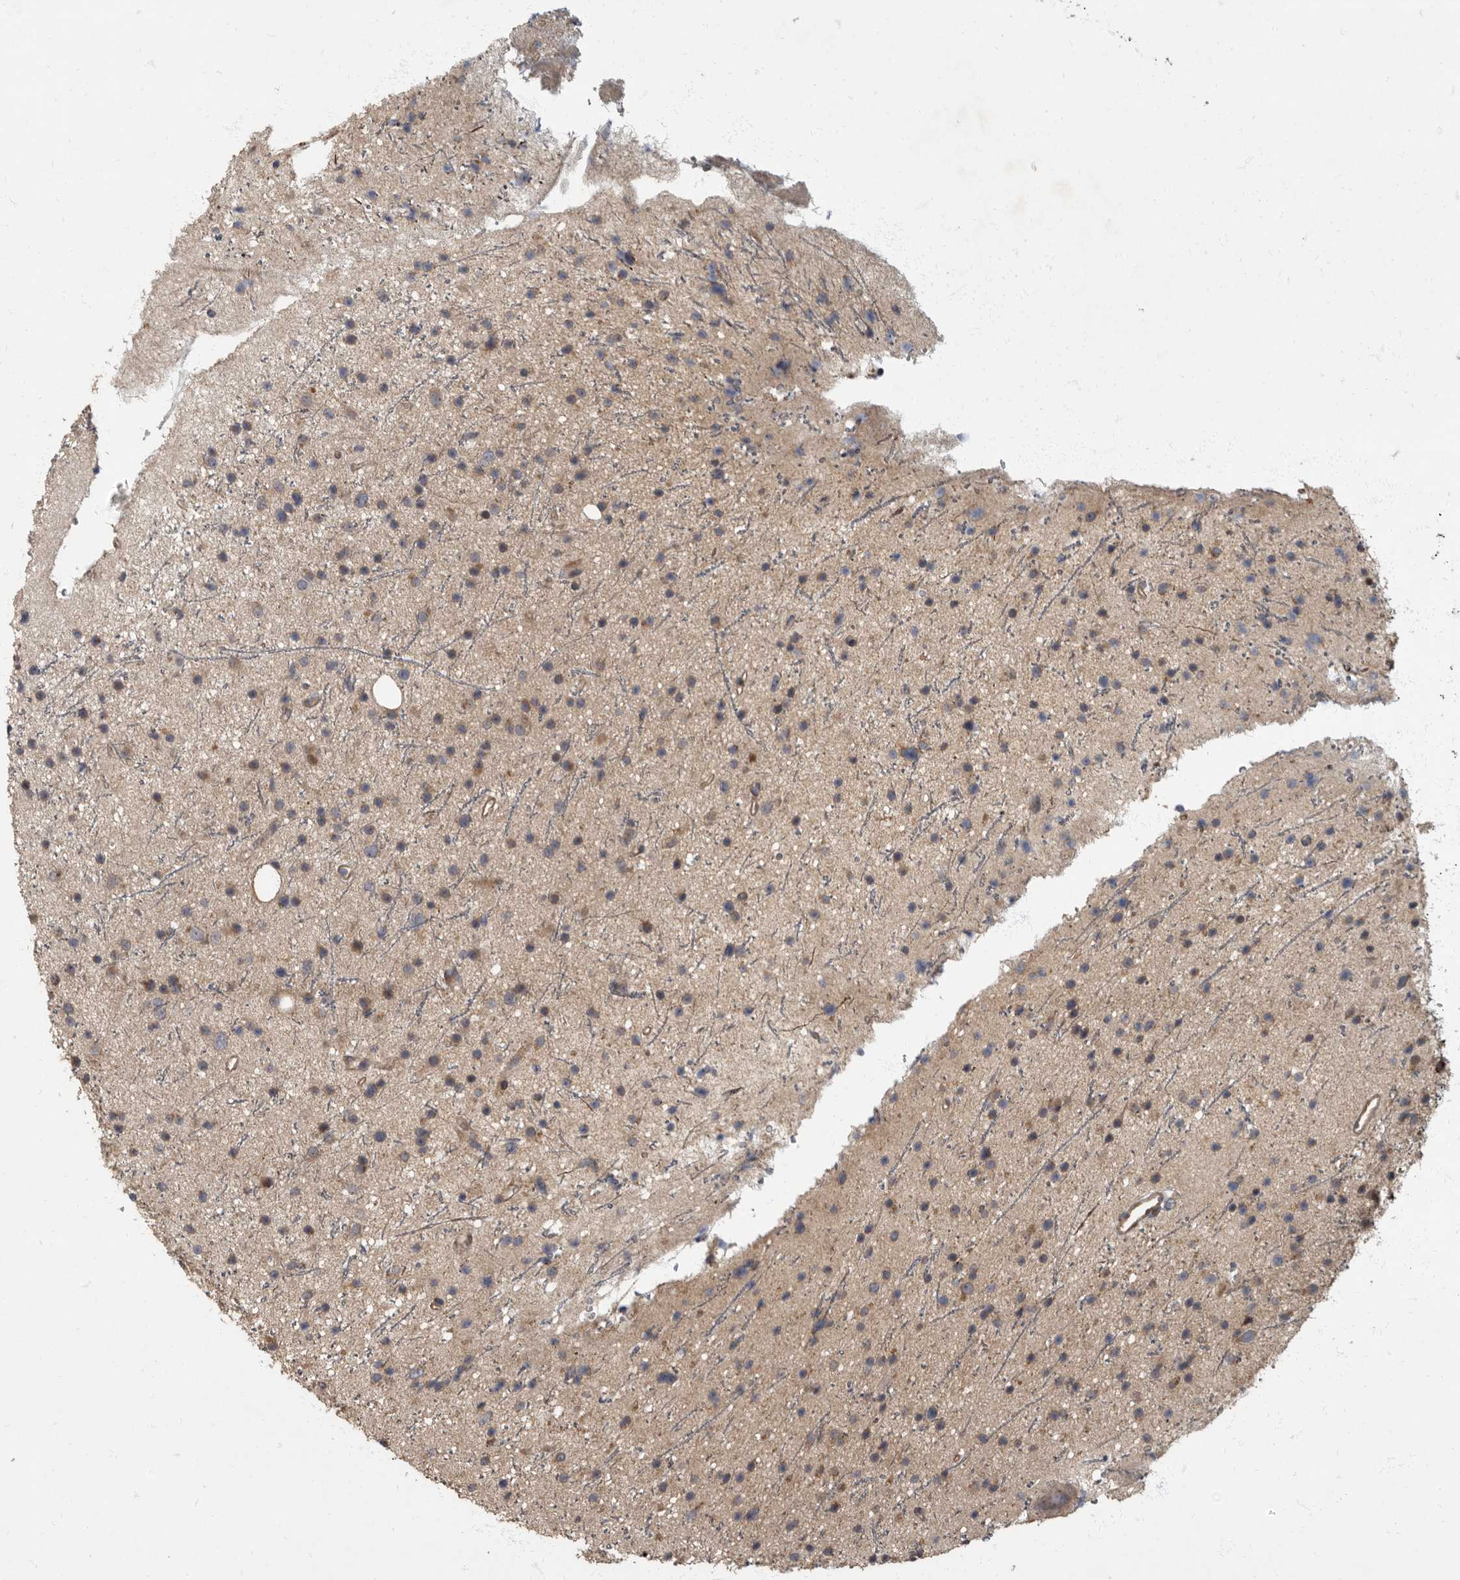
{"staining": {"intensity": "weak", "quantity": ">75%", "location": "cytoplasmic/membranous"}, "tissue": "glioma", "cell_type": "Tumor cells", "image_type": "cancer", "snomed": [{"axis": "morphology", "description": "Glioma, malignant, Low grade"}, {"axis": "topography", "description": "Cerebral cortex"}], "caption": "There is low levels of weak cytoplasmic/membranous staining in tumor cells of glioma, as demonstrated by immunohistochemical staining (brown color).", "gene": "IQCK", "patient": {"sex": "female", "age": 39}}